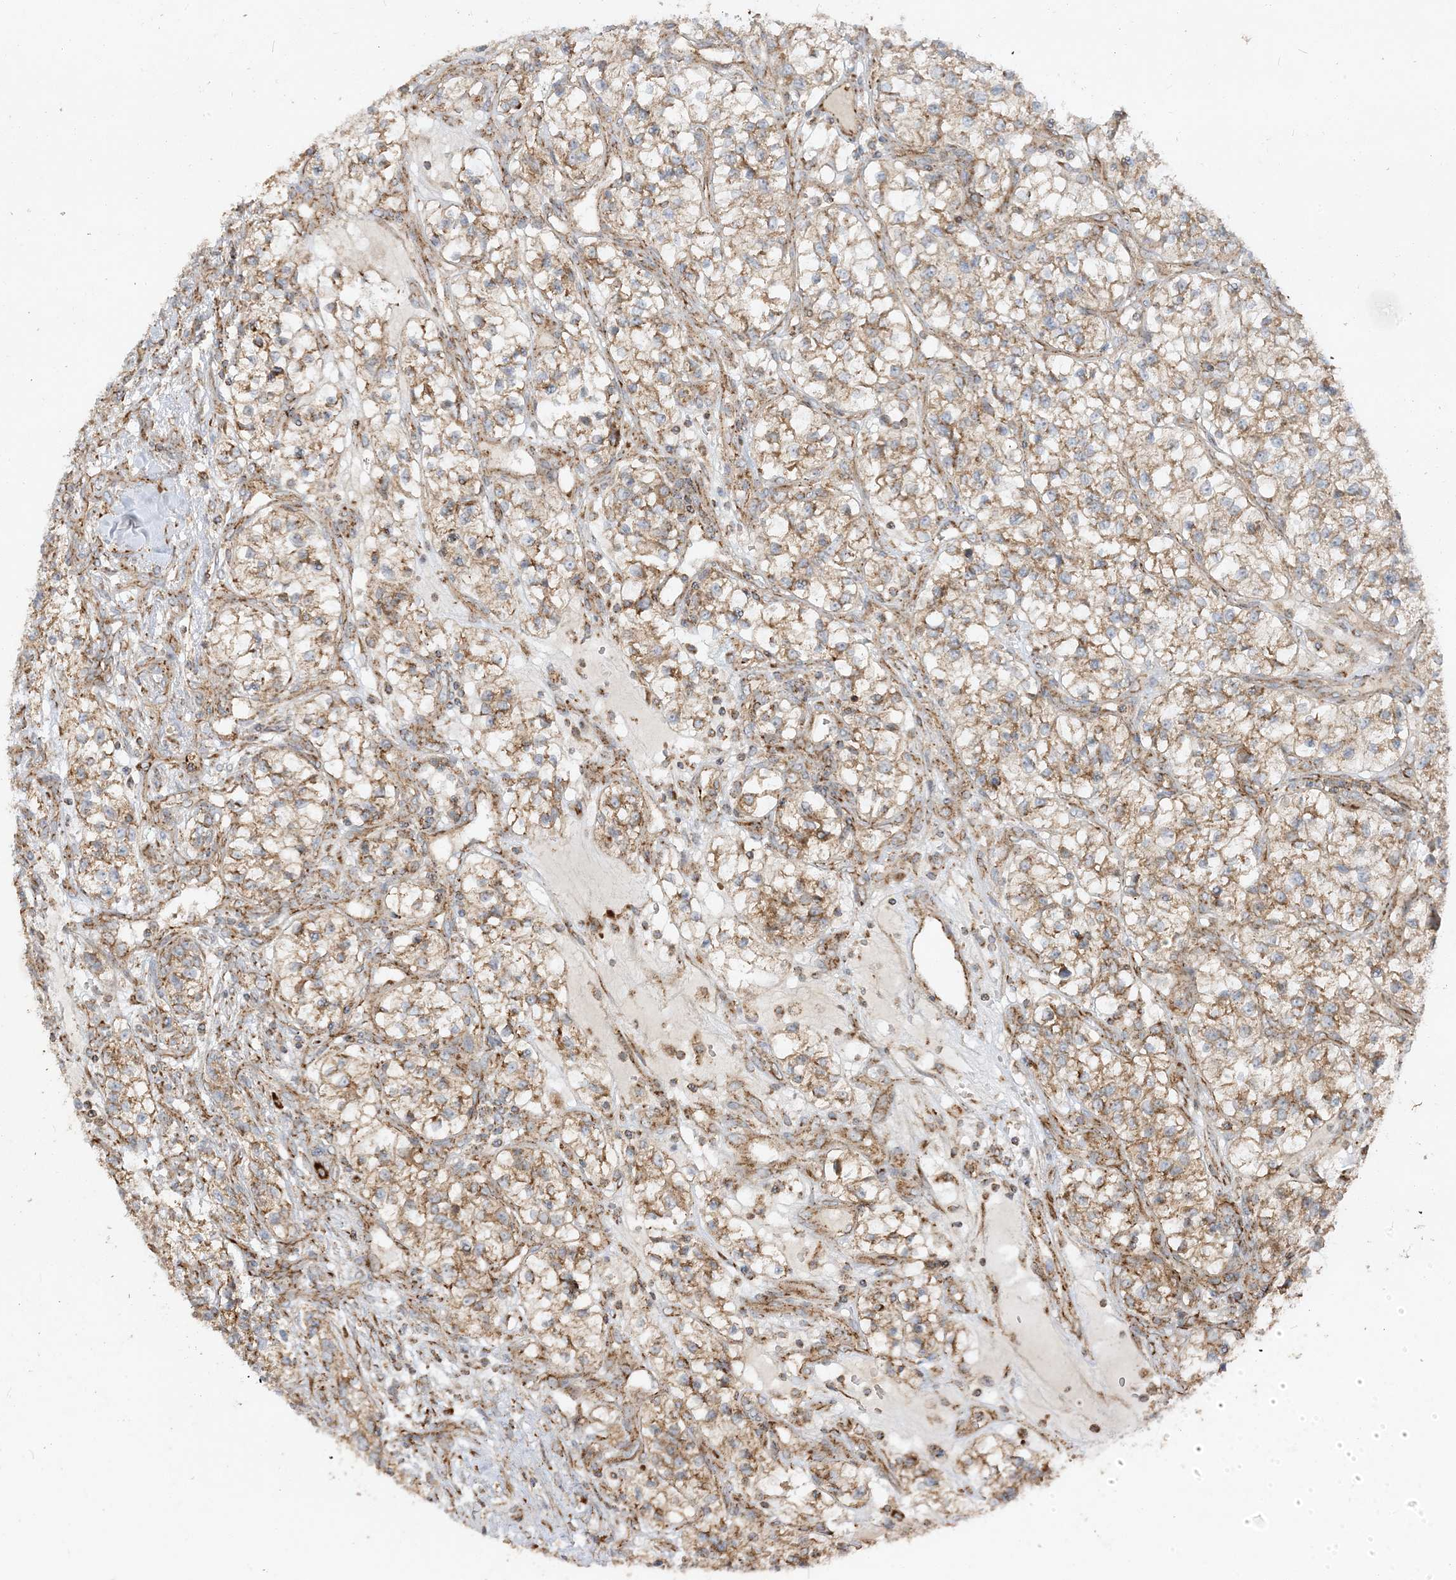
{"staining": {"intensity": "moderate", "quantity": "25%-75%", "location": "cytoplasmic/membranous"}, "tissue": "renal cancer", "cell_type": "Tumor cells", "image_type": "cancer", "snomed": [{"axis": "morphology", "description": "Adenocarcinoma, NOS"}, {"axis": "topography", "description": "Kidney"}], "caption": "A micrograph showing moderate cytoplasmic/membranous expression in about 25%-75% of tumor cells in renal cancer, as visualized by brown immunohistochemical staining.", "gene": "AARS2", "patient": {"sex": "female", "age": 57}}